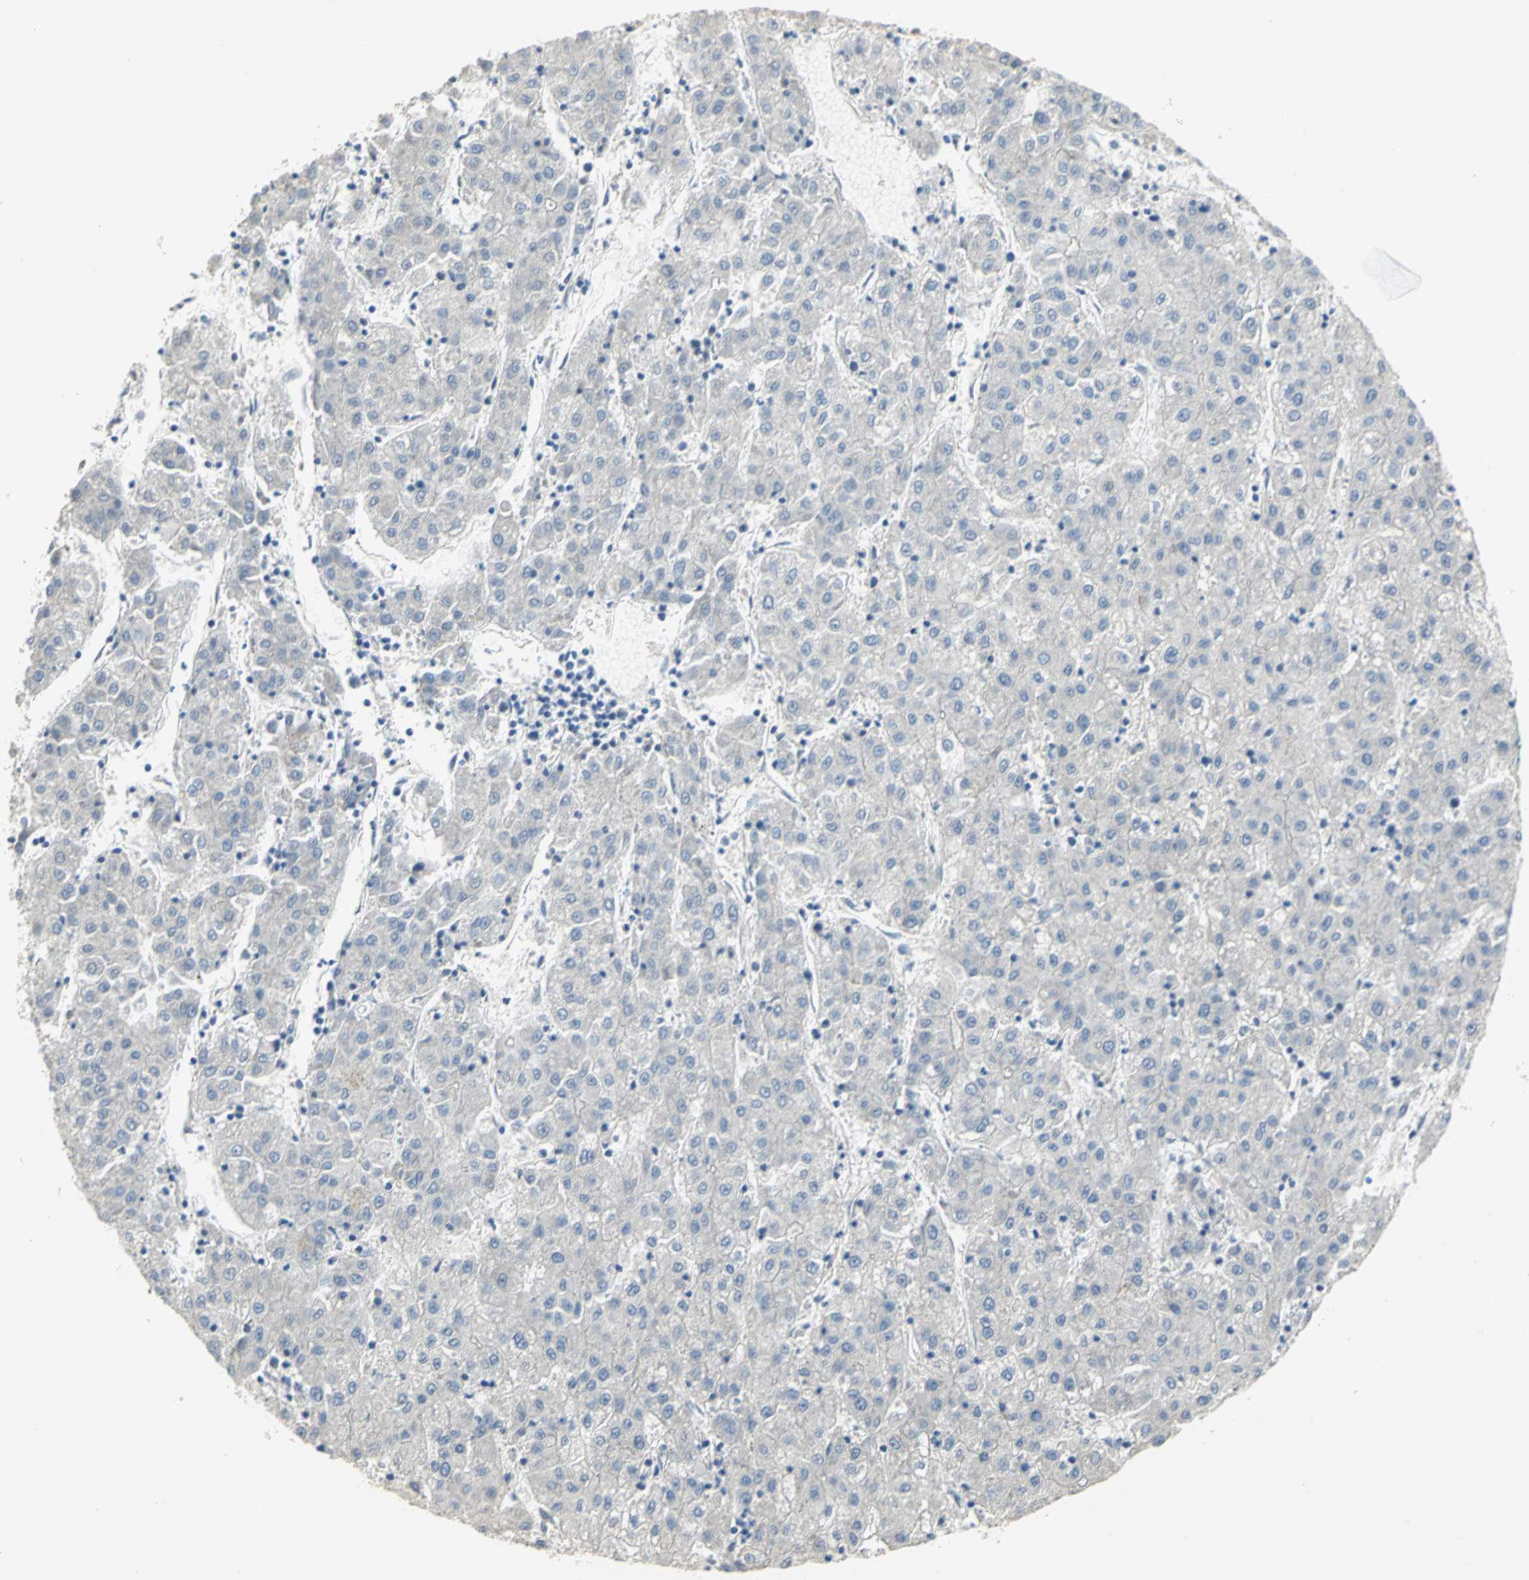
{"staining": {"intensity": "negative", "quantity": "none", "location": "none"}, "tissue": "liver cancer", "cell_type": "Tumor cells", "image_type": "cancer", "snomed": [{"axis": "morphology", "description": "Carcinoma, Hepatocellular, NOS"}, {"axis": "topography", "description": "Liver"}], "caption": "Tumor cells show no significant expression in liver cancer (hepatocellular carcinoma).", "gene": "HTR1F", "patient": {"sex": "male", "age": 72}}